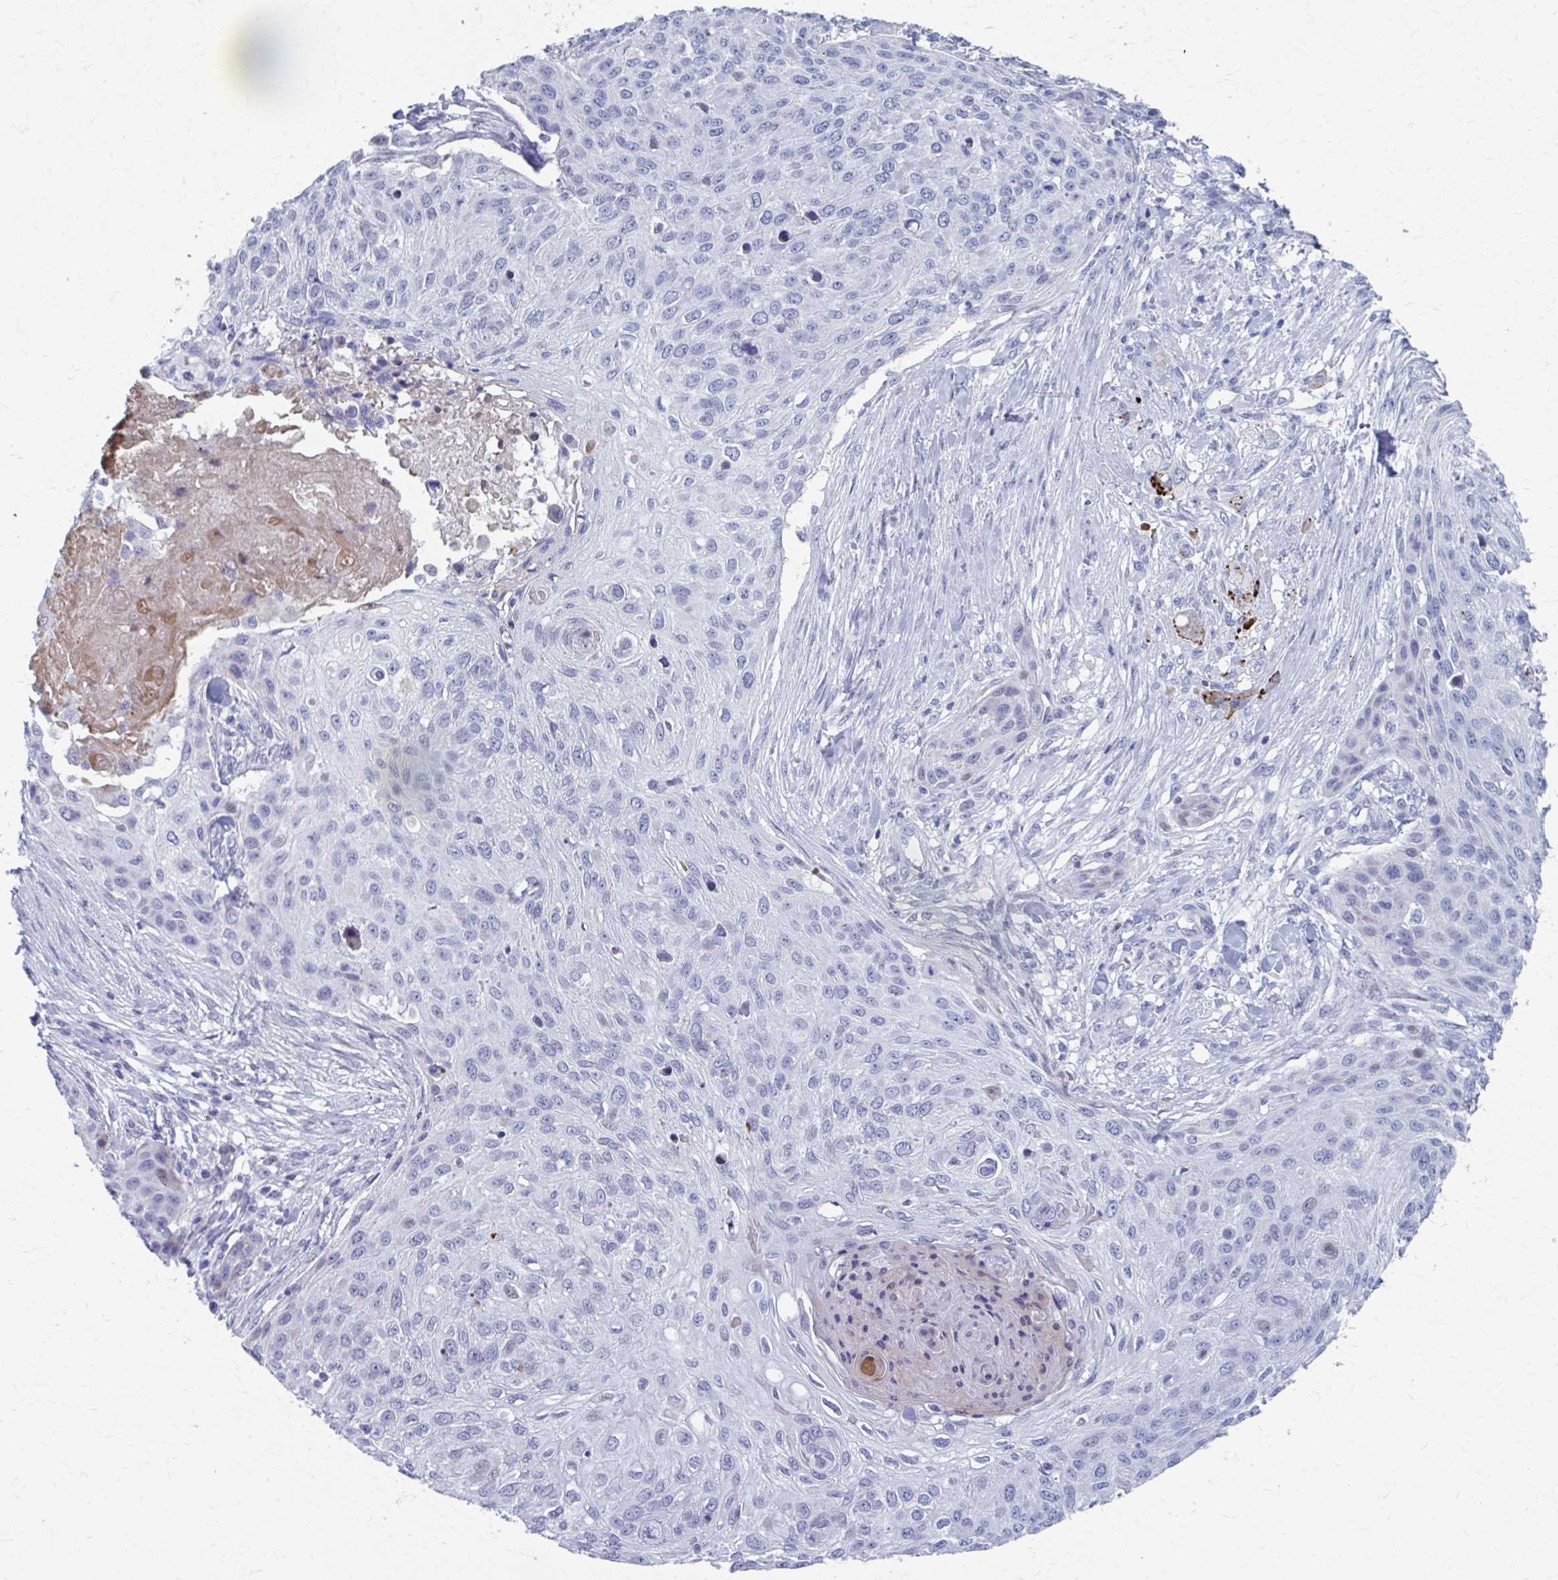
{"staining": {"intensity": "negative", "quantity": "none", "location": "none"}, "tissue": "skin cancer", "cell_type": "Tumor cells", "image_type": "cancer", "snomed": [{"axis": "morphology", "description": "Squamous cell carcinoma, NOS"}, {"axis": "topography", "description": "Skin"}], "caption": "IHC of human skin cancer reveals no staining in tumor cells.", "gene": "ABHD16B", "patient": {"sex": "female", "age": 87}}